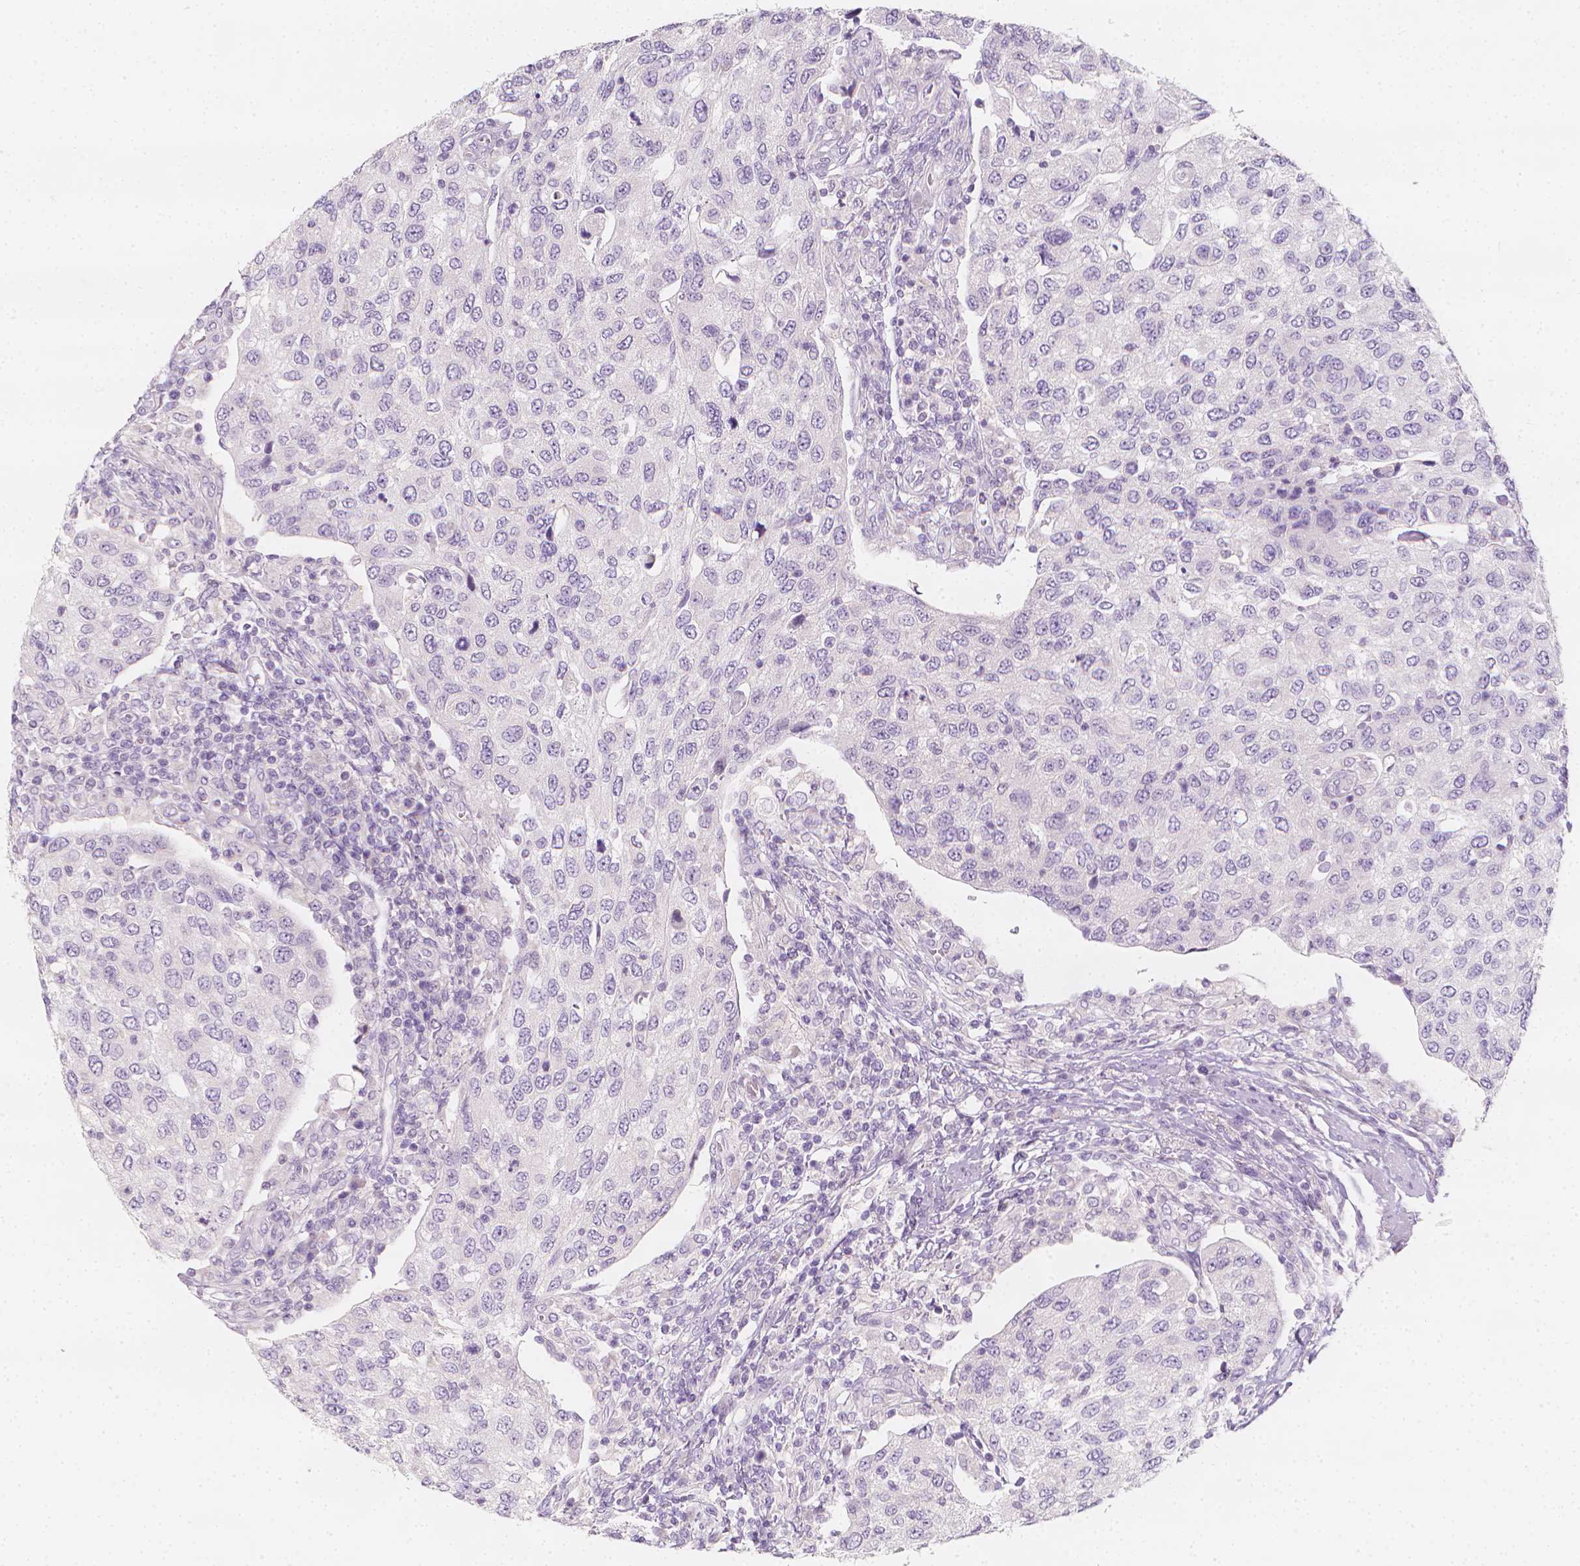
{"staining": {"intensity": "negative", "quantity": "none", "location": "none"}, "tissue": "urothelial cancer", "cell_type": "Tumor cells", "image_type": "cancer", "snomed": [{"axis": "morphology", "description": "Urothelial carcinoma, High grade"}, {"axis": "topography", "description": "Urinary bladder"}], "caption": "This photomicrograph is of urothelial cancer stained with IHC to label a protein in brown with the nuclei are counter-stained blue. There is no staining in tumor cells.", "gene": "RBFOX1", "patient": {"sex": "female", "age": 78}}